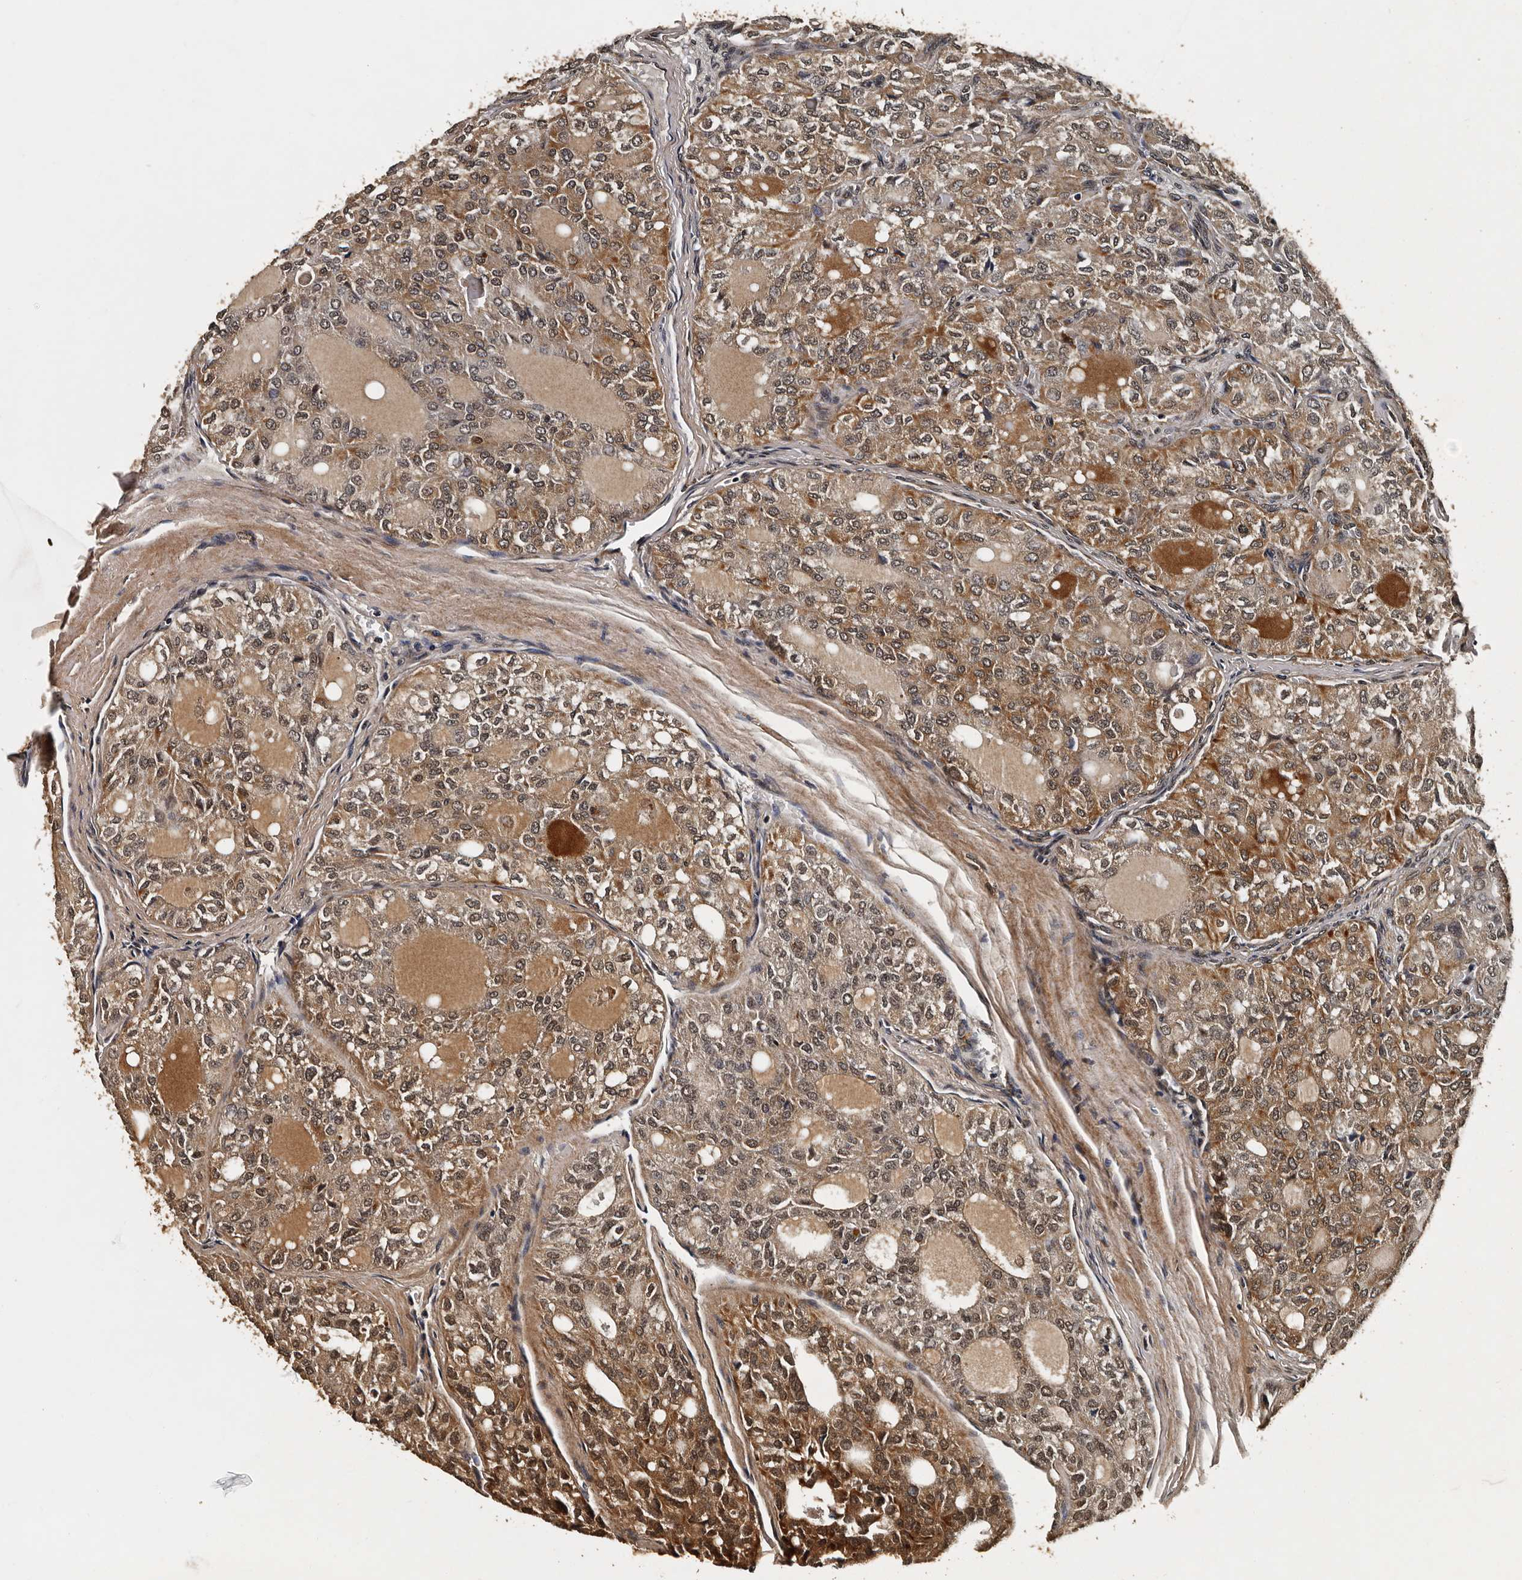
{"staining": {"intensity": "moderate", "quantity": ">75%", "location": "cytoplasmic/membranous,nuclear"}, "tissue": "thyroid cancer", "cell_type": "Tumor cells", "image_type": "cancer", "snomed": [{"axis": "morphology", "description": "Follicular adenoma carcinoma, NOS"}, {"axis": "topography", "description": "Thyroid gland"}], "caption": "Tumor cells demonstrate moderate cytoplasmic/membranous and nuclear expression in about >75% of cells in thyroid cancer.", "gene": "CPNE3", "patient": {"sex": "male", "age": 75}}